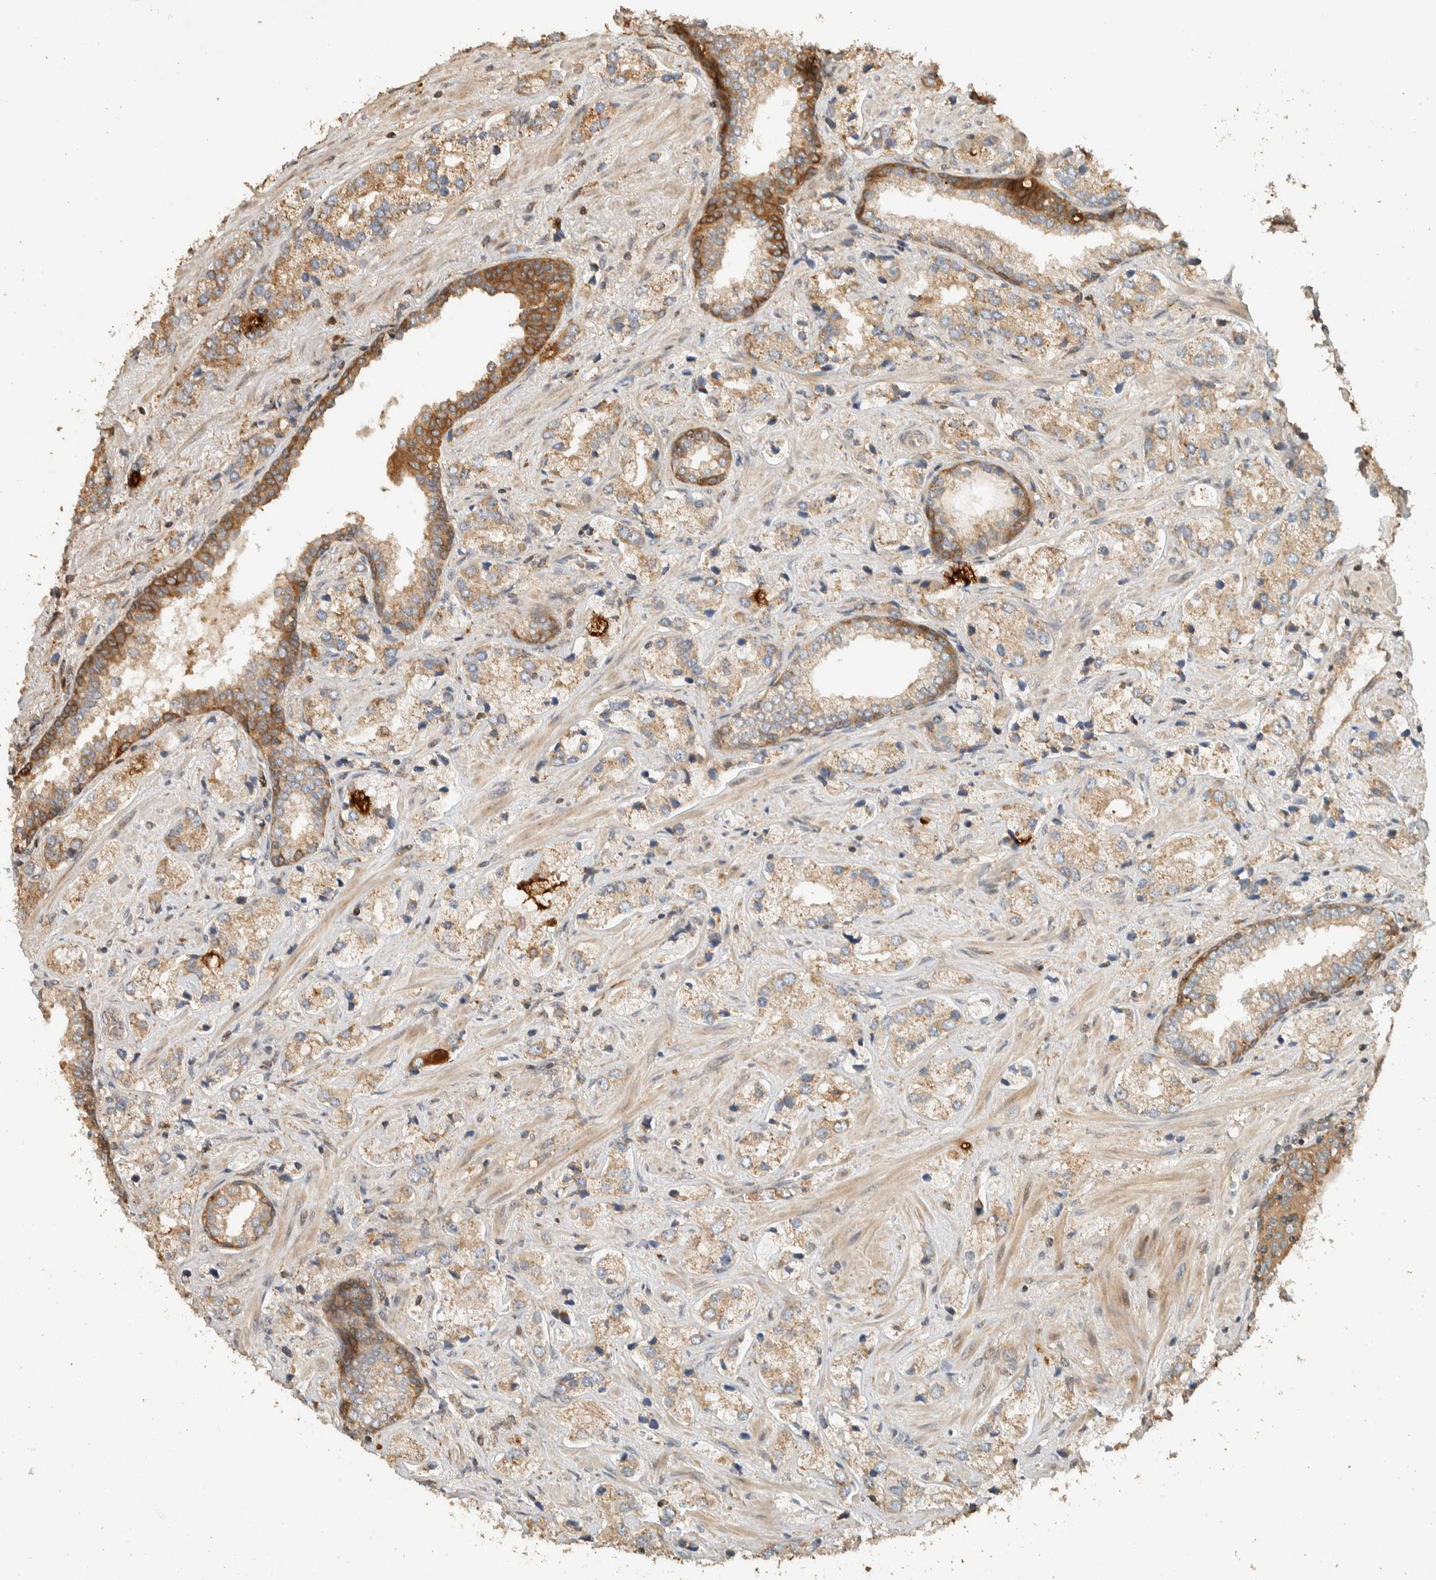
{"staining": {"intensity": "weak", "quantity": ">75%", "location": "cytoplasmic/membranous"}, "tissue": "prostate cancer", "cell_type": "Tumor cells", "image_type": "cancer", "snomed": [{"axis": "morphology", "description": "Adenocarcinoma, High grade"}, {"axis": "topography", "description": "Prostate"}], "caption": "The histopathology image reveals immunohistochemical staining of prostate adenocarcinoma (high-grade). There is weak cytoplasmic/membranous staining is appreciated in approximately >75% of tumor cells. The staining was performed using DAB (3,3'-diaminobenzidine) to visualize the protein expression in brown, while the nuclei were stained in blue with hematoxylin (Magnification: 20x).", "gene": "EXOC7", "patient": {"sex": "male", "age": 66}}